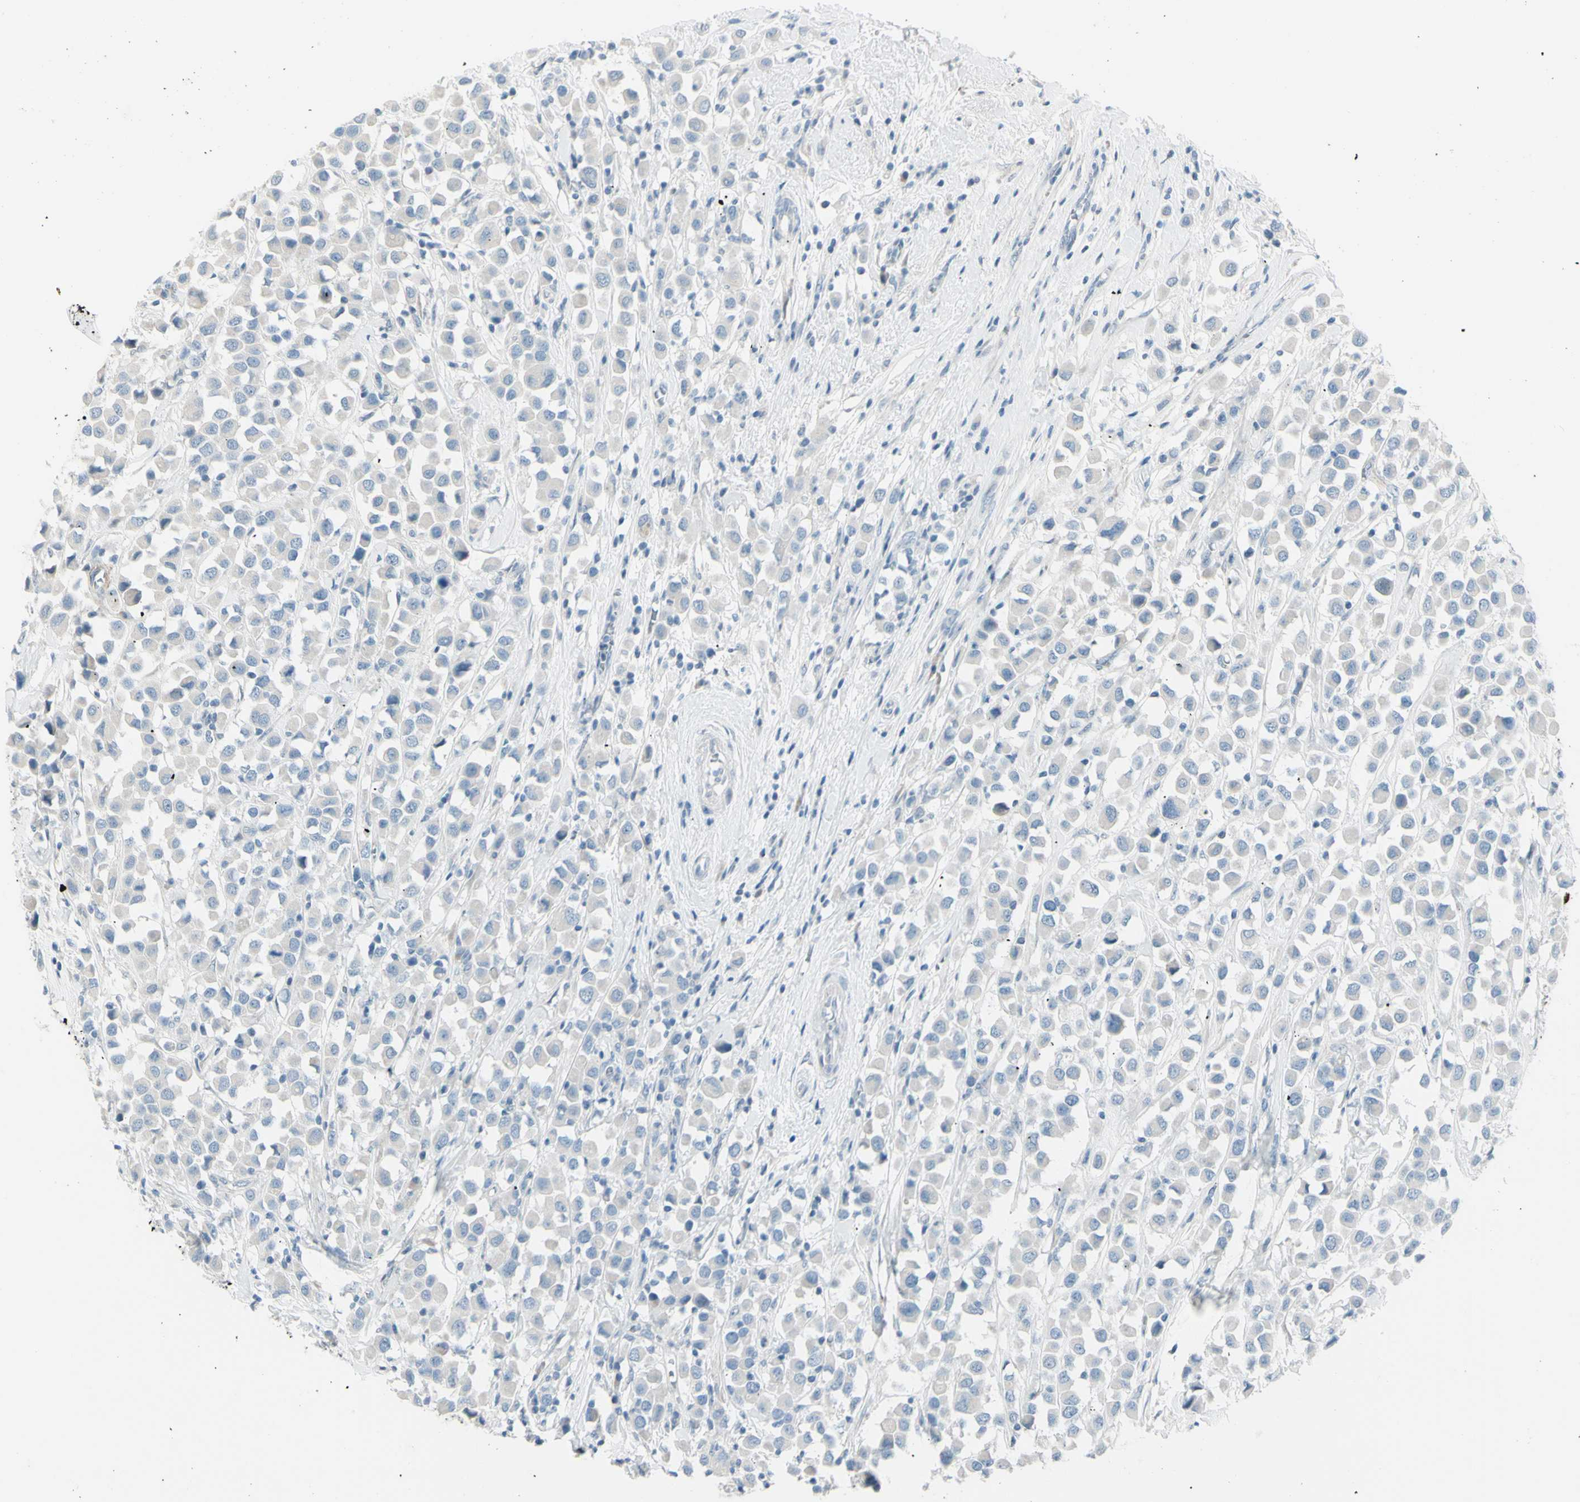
{"staining": {"intensity": "negative", "quantity": "none", "location": "none"}, "tissue": "breast cancer", "cell_type": "Tumor cells", "image_type": "cancer", "snomed": [{"axis": "morphology", "description": "Duct carcinoma"}, {"axis": "topography", "description": "Breast"}], "caption": "Tumor cells are negative for protein expression in human breast cancer. Brightfield microscopy of immunohistochemistry (IHC) stained with DAB (3,3'-diaminobenzidine) (brown) and hematoxylin (blue), captured at high magnification.", "gene": "GPR34", "patient": {"sex": "female", "age": 61}}